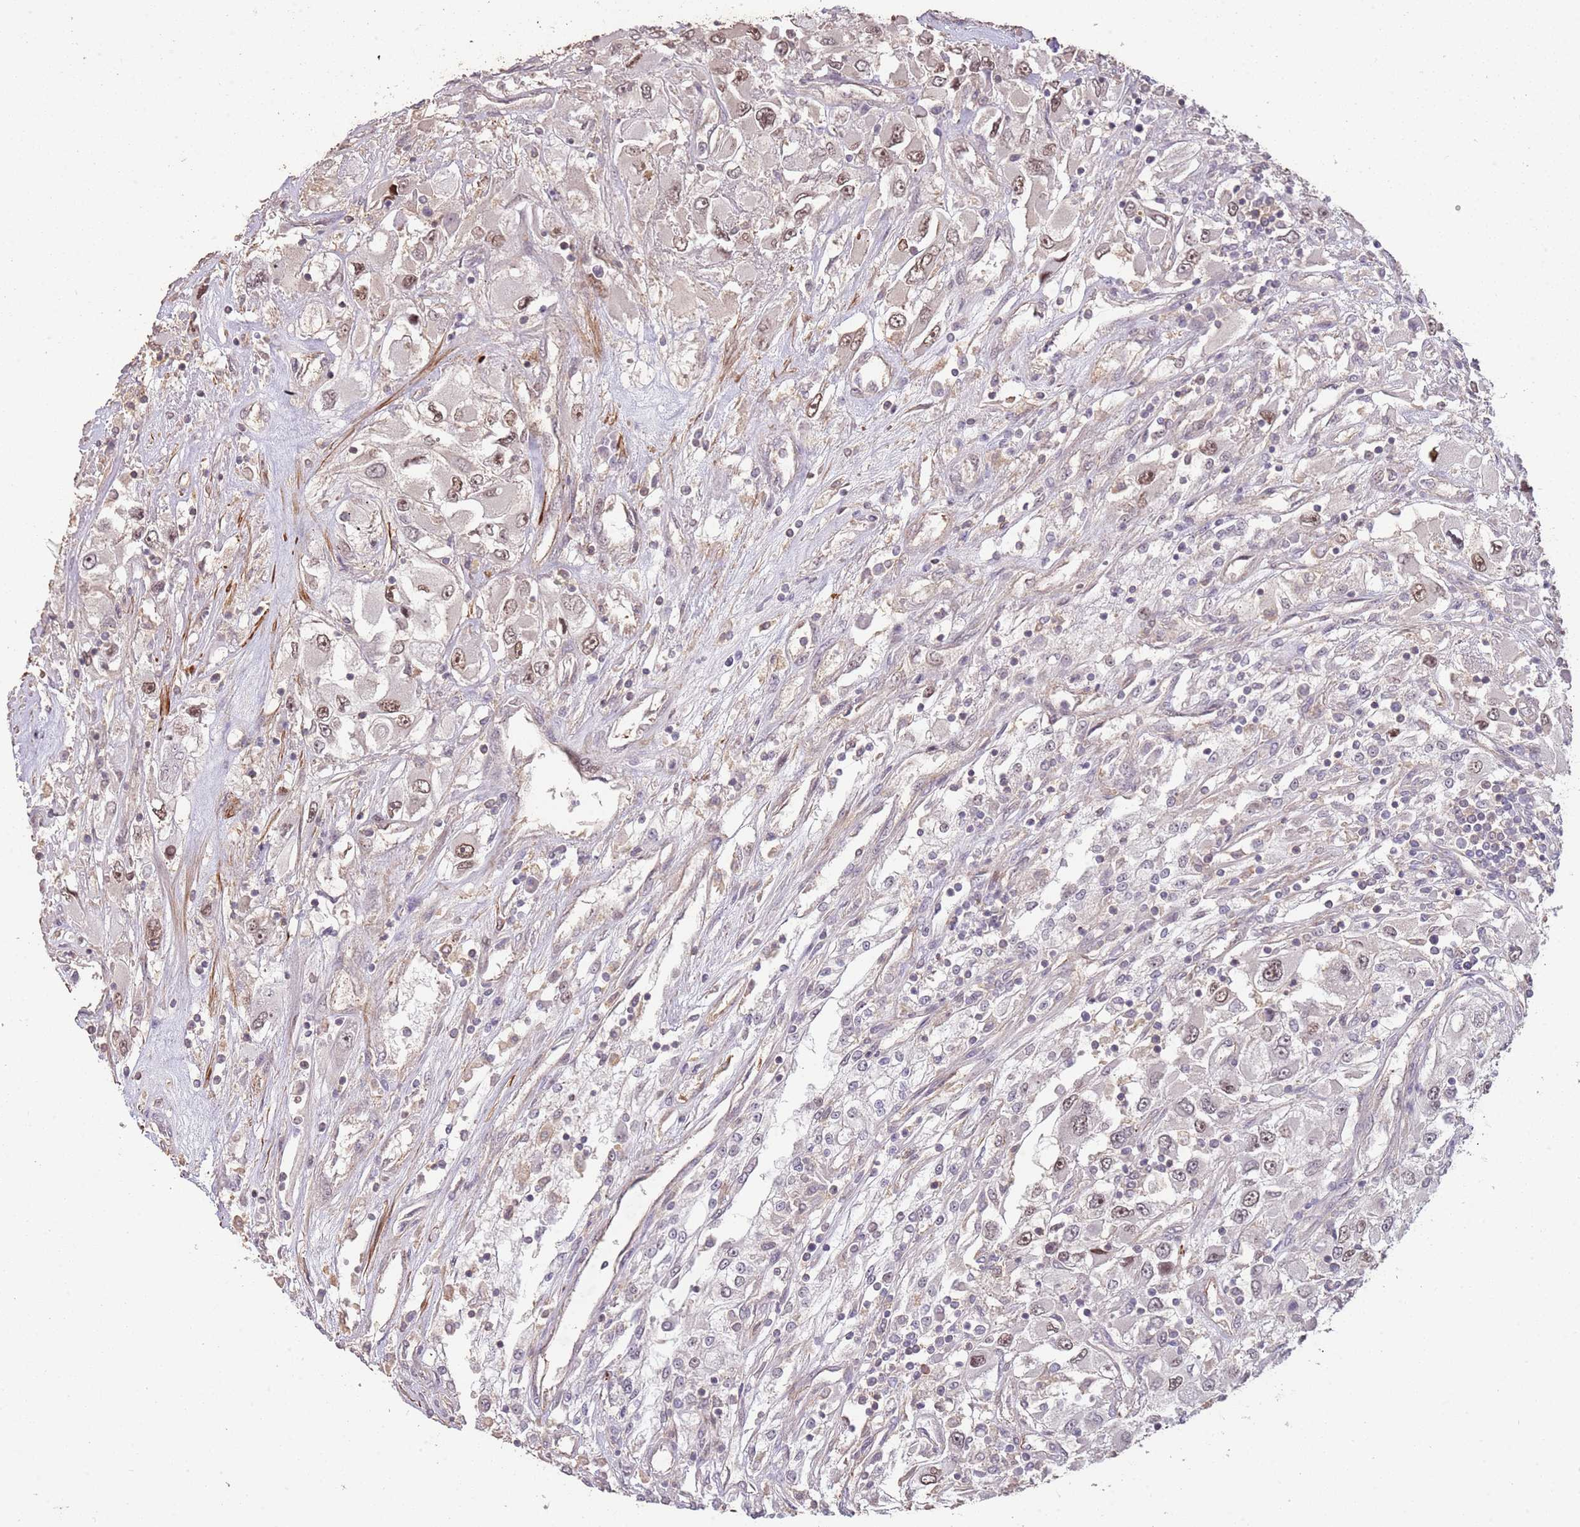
{"staining": {"intensity": "moderate", "quantity": ">75%", "location": "nuclear"}, "tissue": "renal cancer", "cell_type": "Tumor cells", "image_type": "cancer", "snomed": [{"axis": "morphology", "description": "Adenocarcinoma, NOS"}, {"axis": "topography", "description": "Kidney"}], "caption": "Immunohistochemical staining of renal adenocarcinoma shows medium levels of moderate nuclear protein staining in about >75% of tumor cells.", "gene": "ADTRP", "patient": {"sex": "female", "age": 52}}